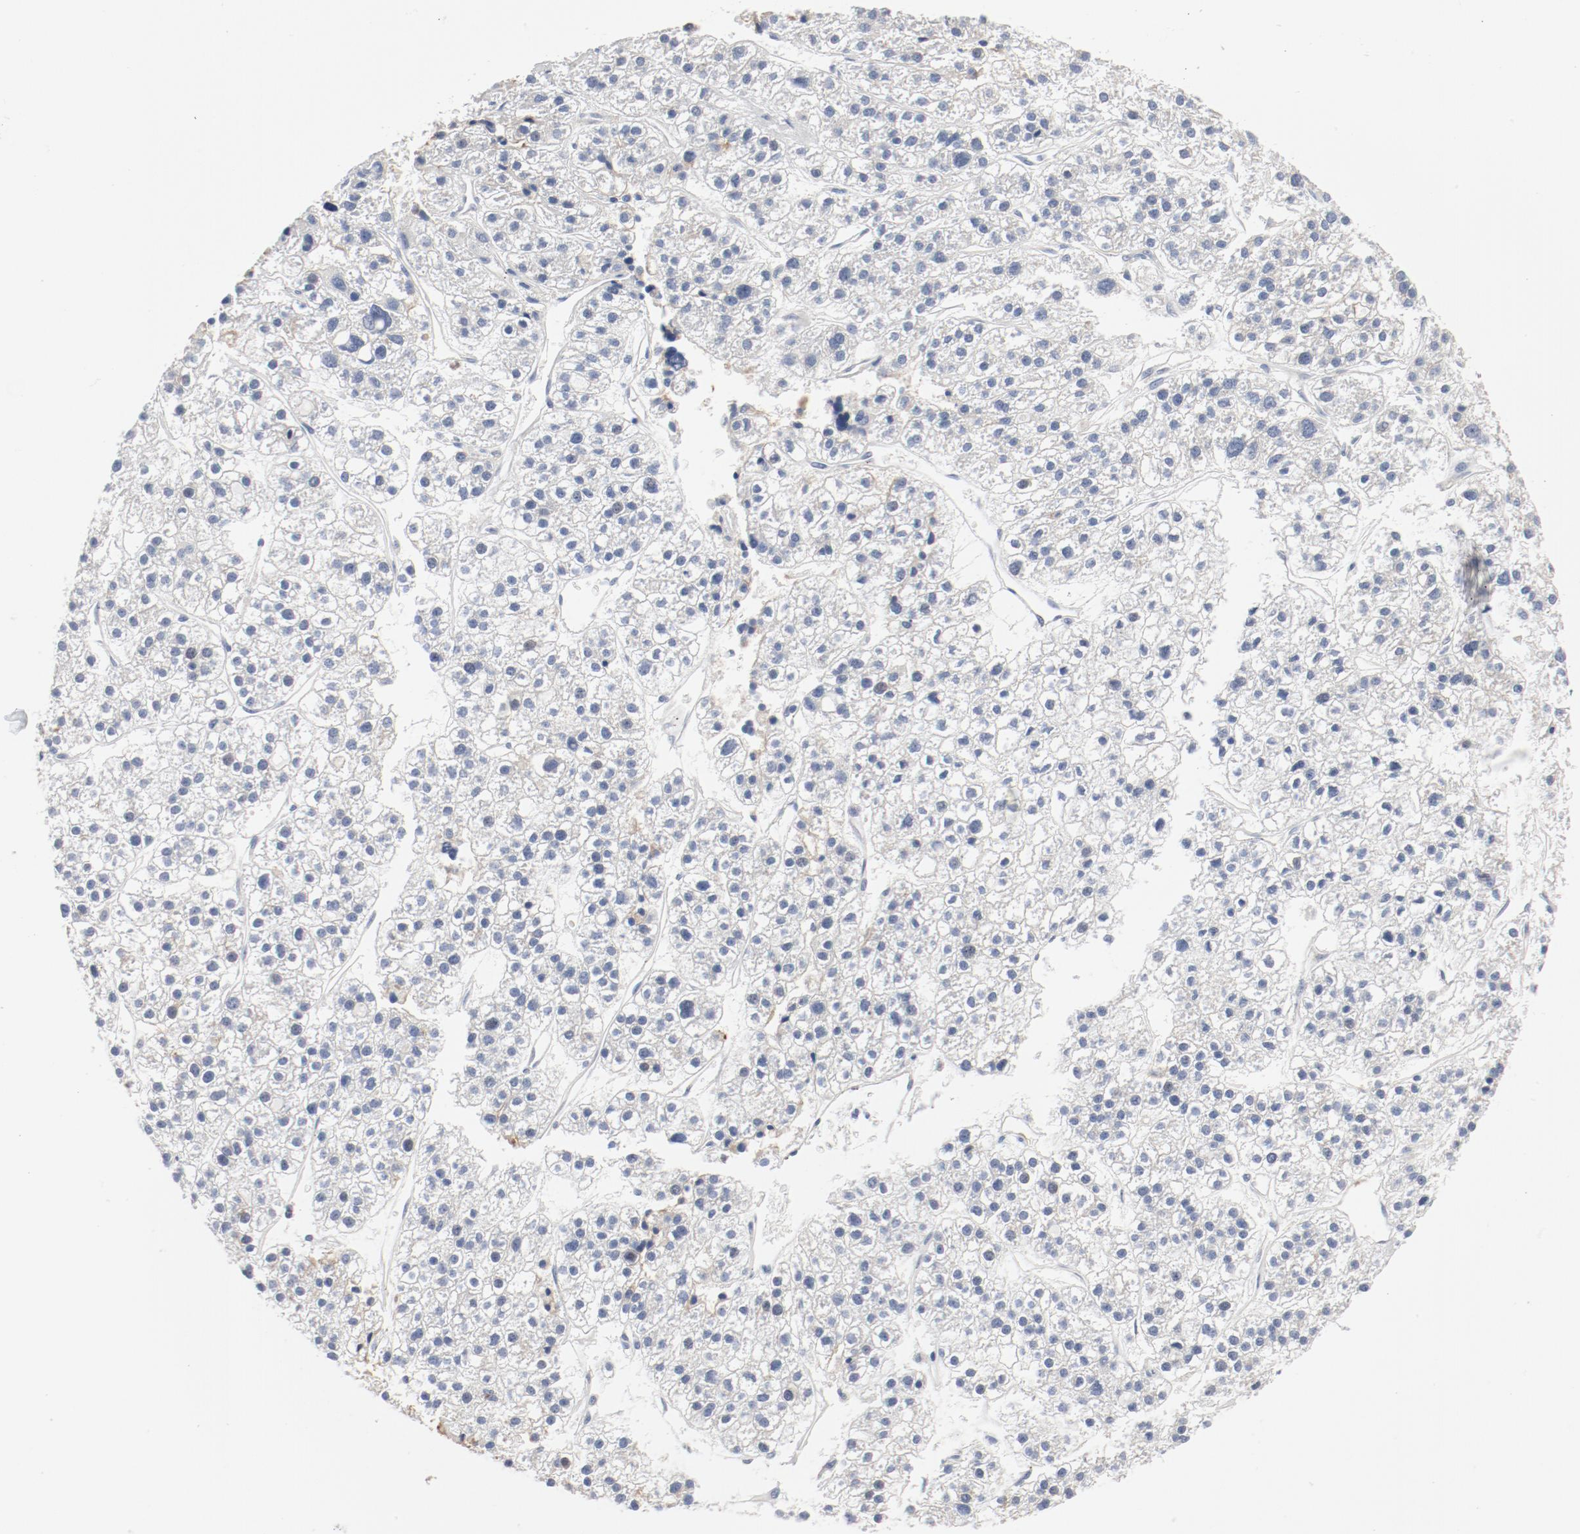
{"staining": {"intensity": "negative", "quantity": "none", "location": "none"}, "tissue": "liver cancer", "cell_type": "Tumor cells", "image_type": "cancer", "snomed": [{"axis": "morphology", "description": "Carcinoma, Hepatocellular, NOS"}, {"axis": "topography", "description": "Liver"}], "caption": "Immunohistochemistry (IHC) of human liver cancer reveals no positivity in tumor cells.", "gene": "CDK1", "patient": {"sex": "female", "age": 85}}